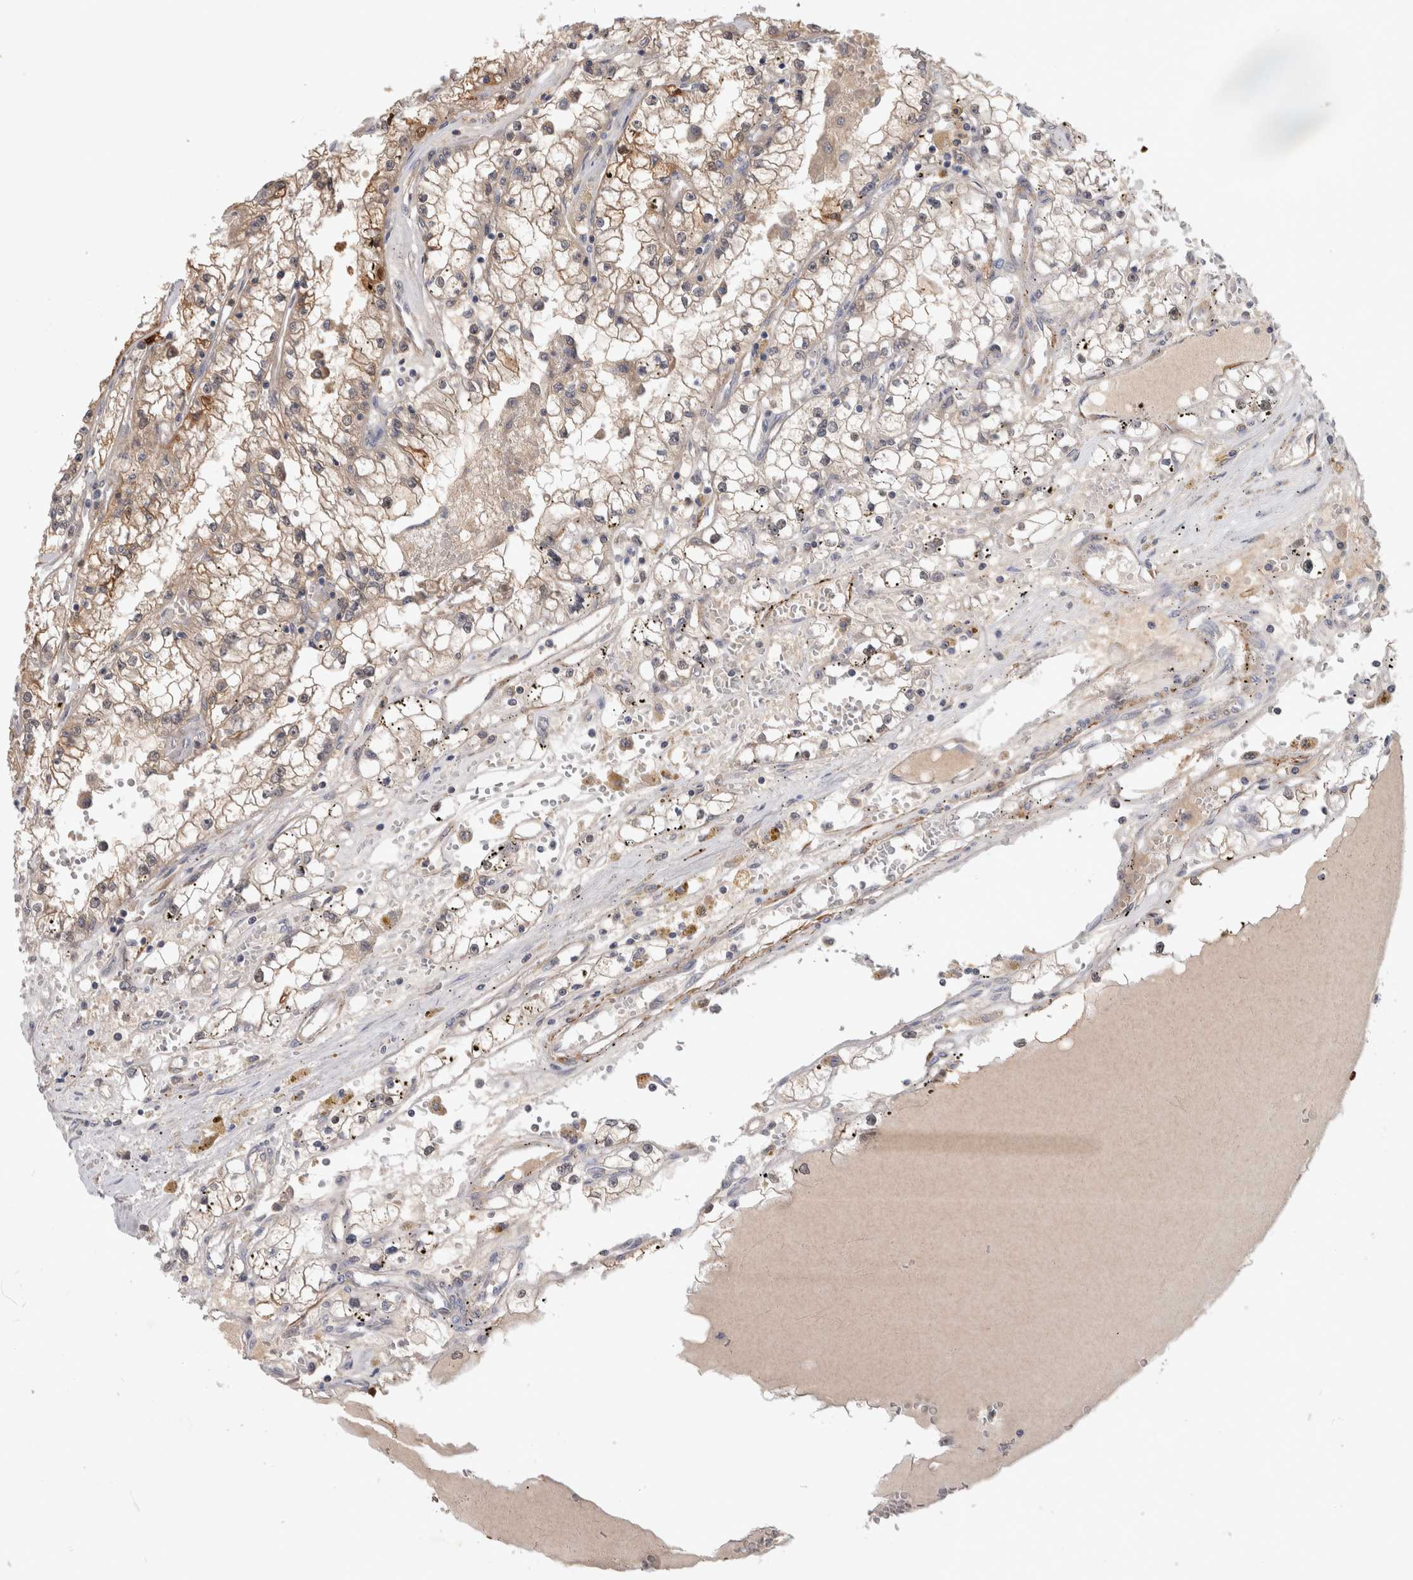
{"staining": {"intensity": "moderate", "quantity": "<25%", "location": "cytoplasmic/membranous"}, "tissue": "renal cancer", "cell_type": "Tumor cells", "image_type": "cancer", "snomed": [{"axis": "morphology", "description": "Adenocarcinoma, NOS"}, {"axis": "topography", "description": "Kidney"}], "caption": "Renal cancer (adenocarcinoma) stained with immunohistochemistry (IHC) shows moderate cytoplasmic/membranous expression in about <25% of tumor cells.", "gene": "PGM1", "patient": {"sex": "male", "age": 56}}